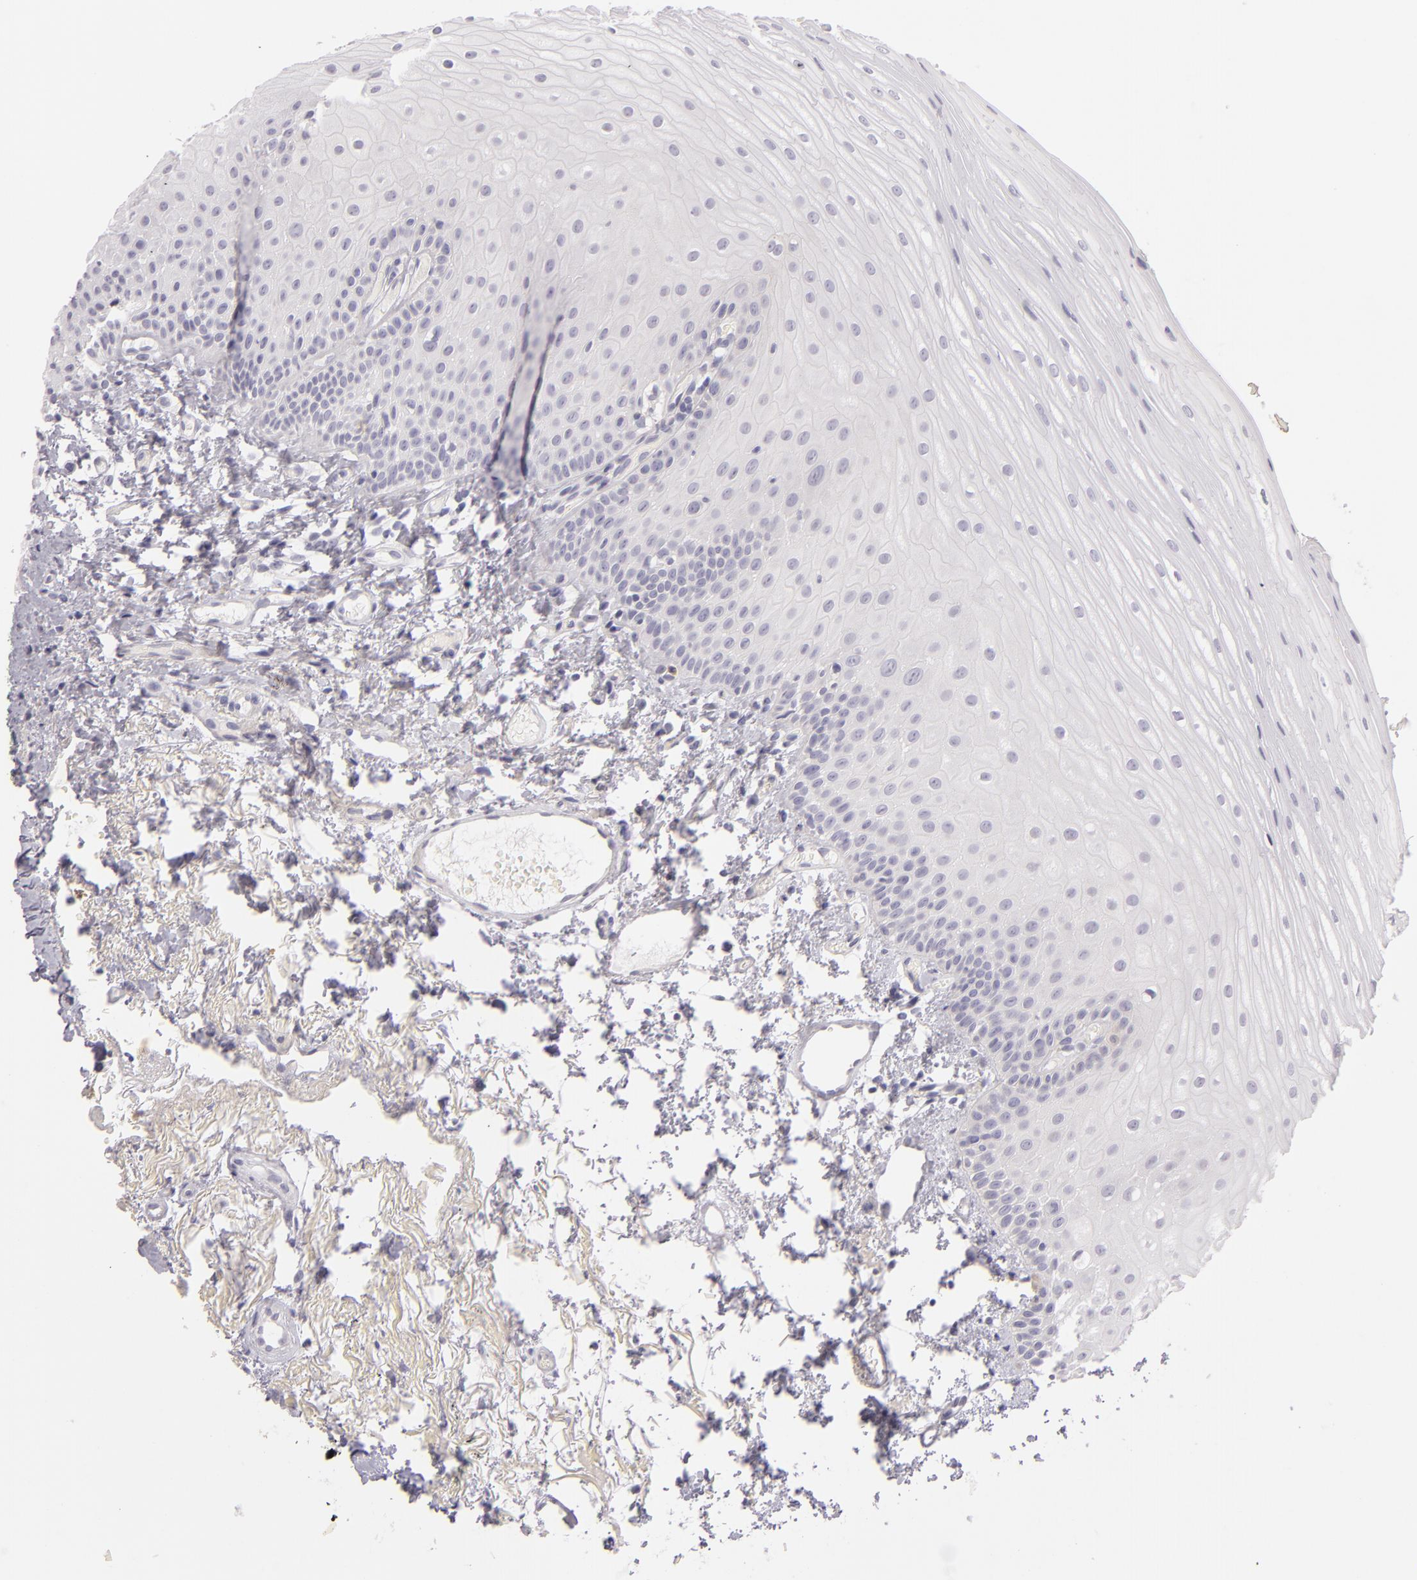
{"staining": {"intensity": "negative", "quantity": "none", "location": "none"}, "tissue": "oral mucosa", "cell_type": "Squamous epithelial cells", "image_type": "normal", "snomed": [{"axis": "morphology", "description": "Normal tissue, NOS"}, {"axis": "topography", "description": "Oral tissue"}], "caption": "A high-resolution image shows immunohistochemistry staining of normal oral mucosa, which exhibits no significant staining in squamous epithelial cells.", "gene": "FAM181A", "patient": {"sex": "male", "age": 52}}